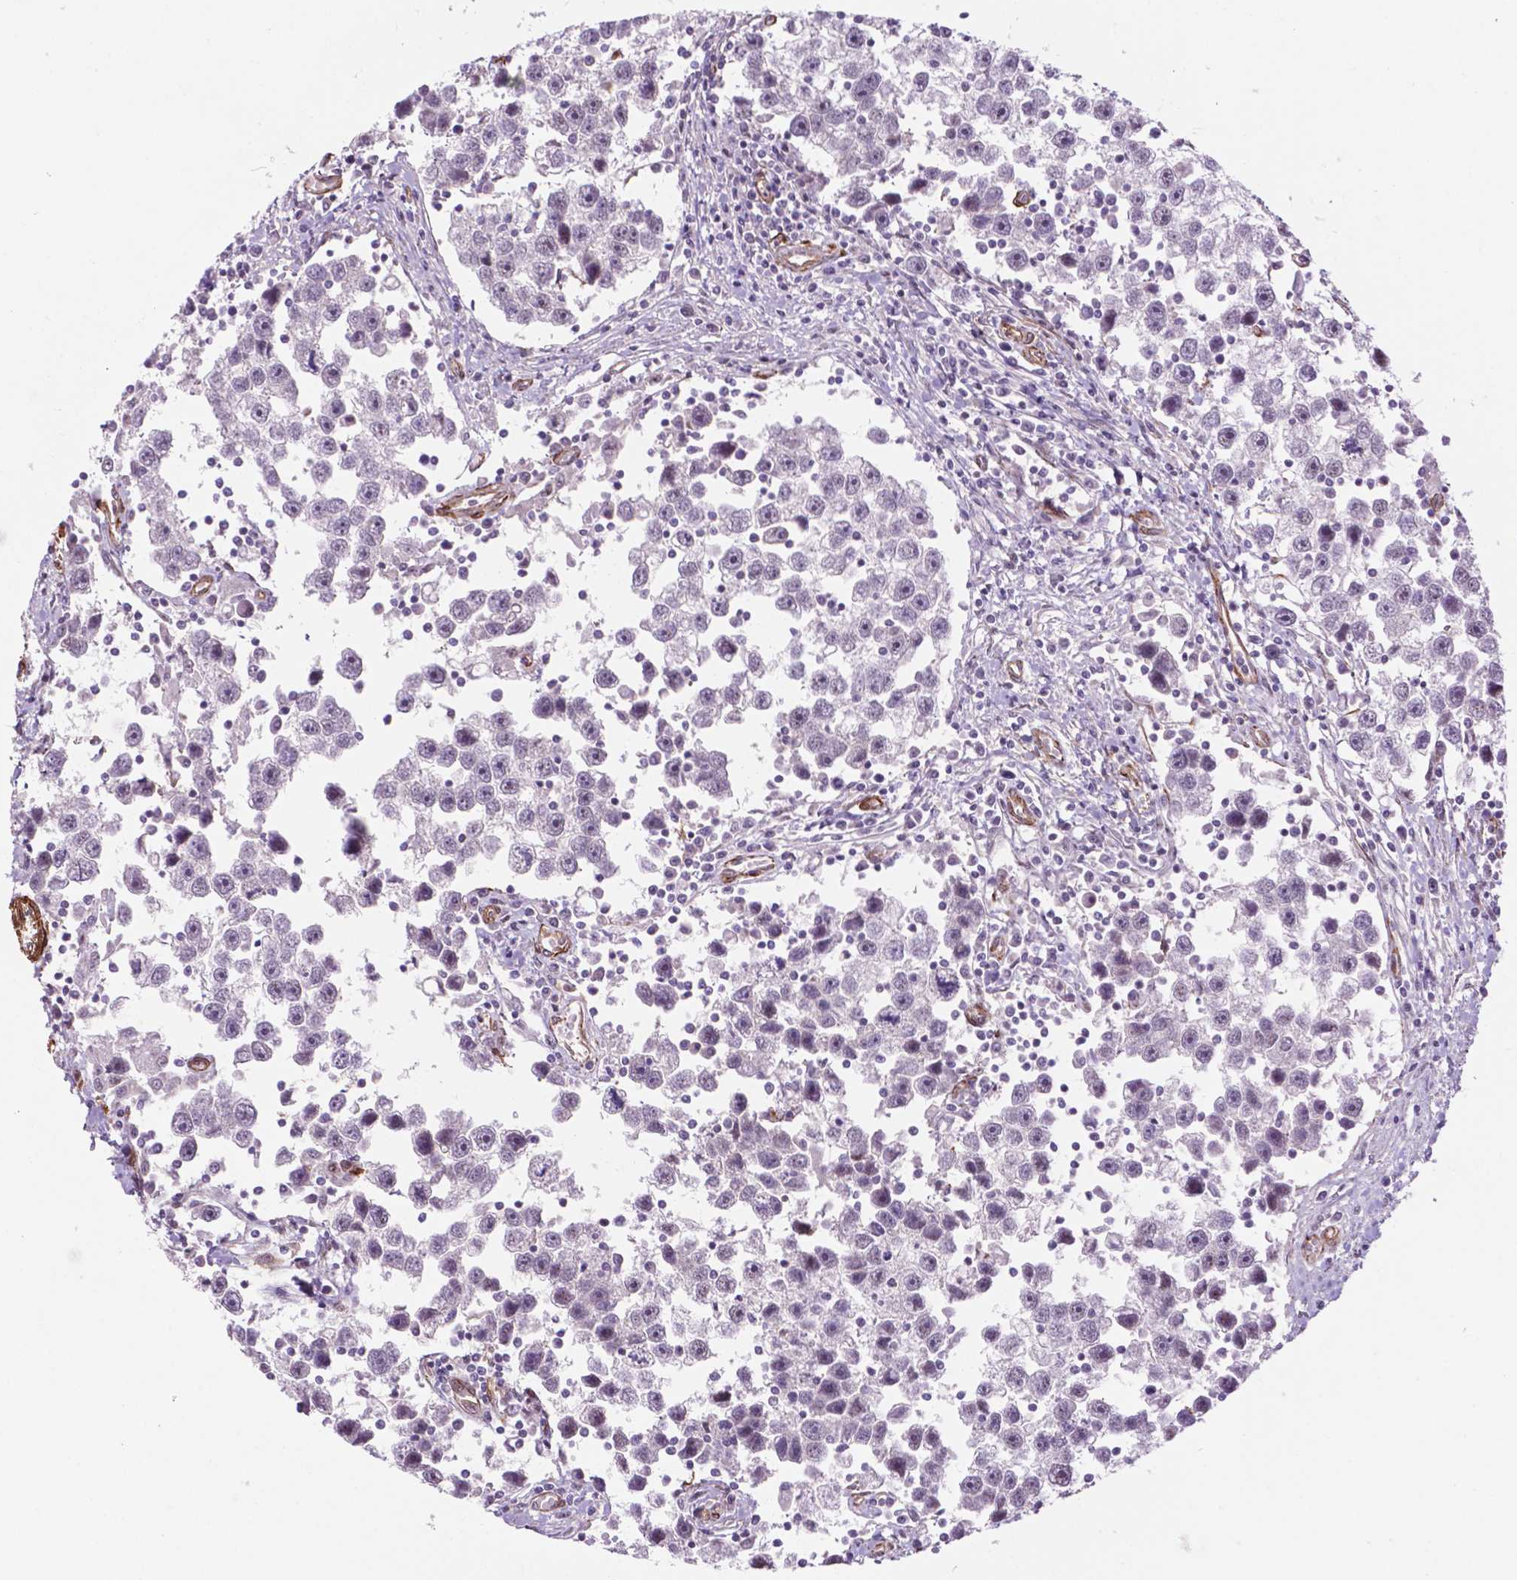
{"staining": {"intensity": "negative", "quantity": "none", "location": "none"}, "tissue": "testis cancer", "cell_type": "Tumor cells", "image_type": "cancer", "snomed": [{"axis": "morphology", "description": "Seminoma, NOS"}, {"axis": "topography", "description": "Testis"}], "caption": "Tumor cells show no significant expression in testis cancer (seminoma).", "gene": "EGFL8", "patient": {"sex": "male", "age": 30}}